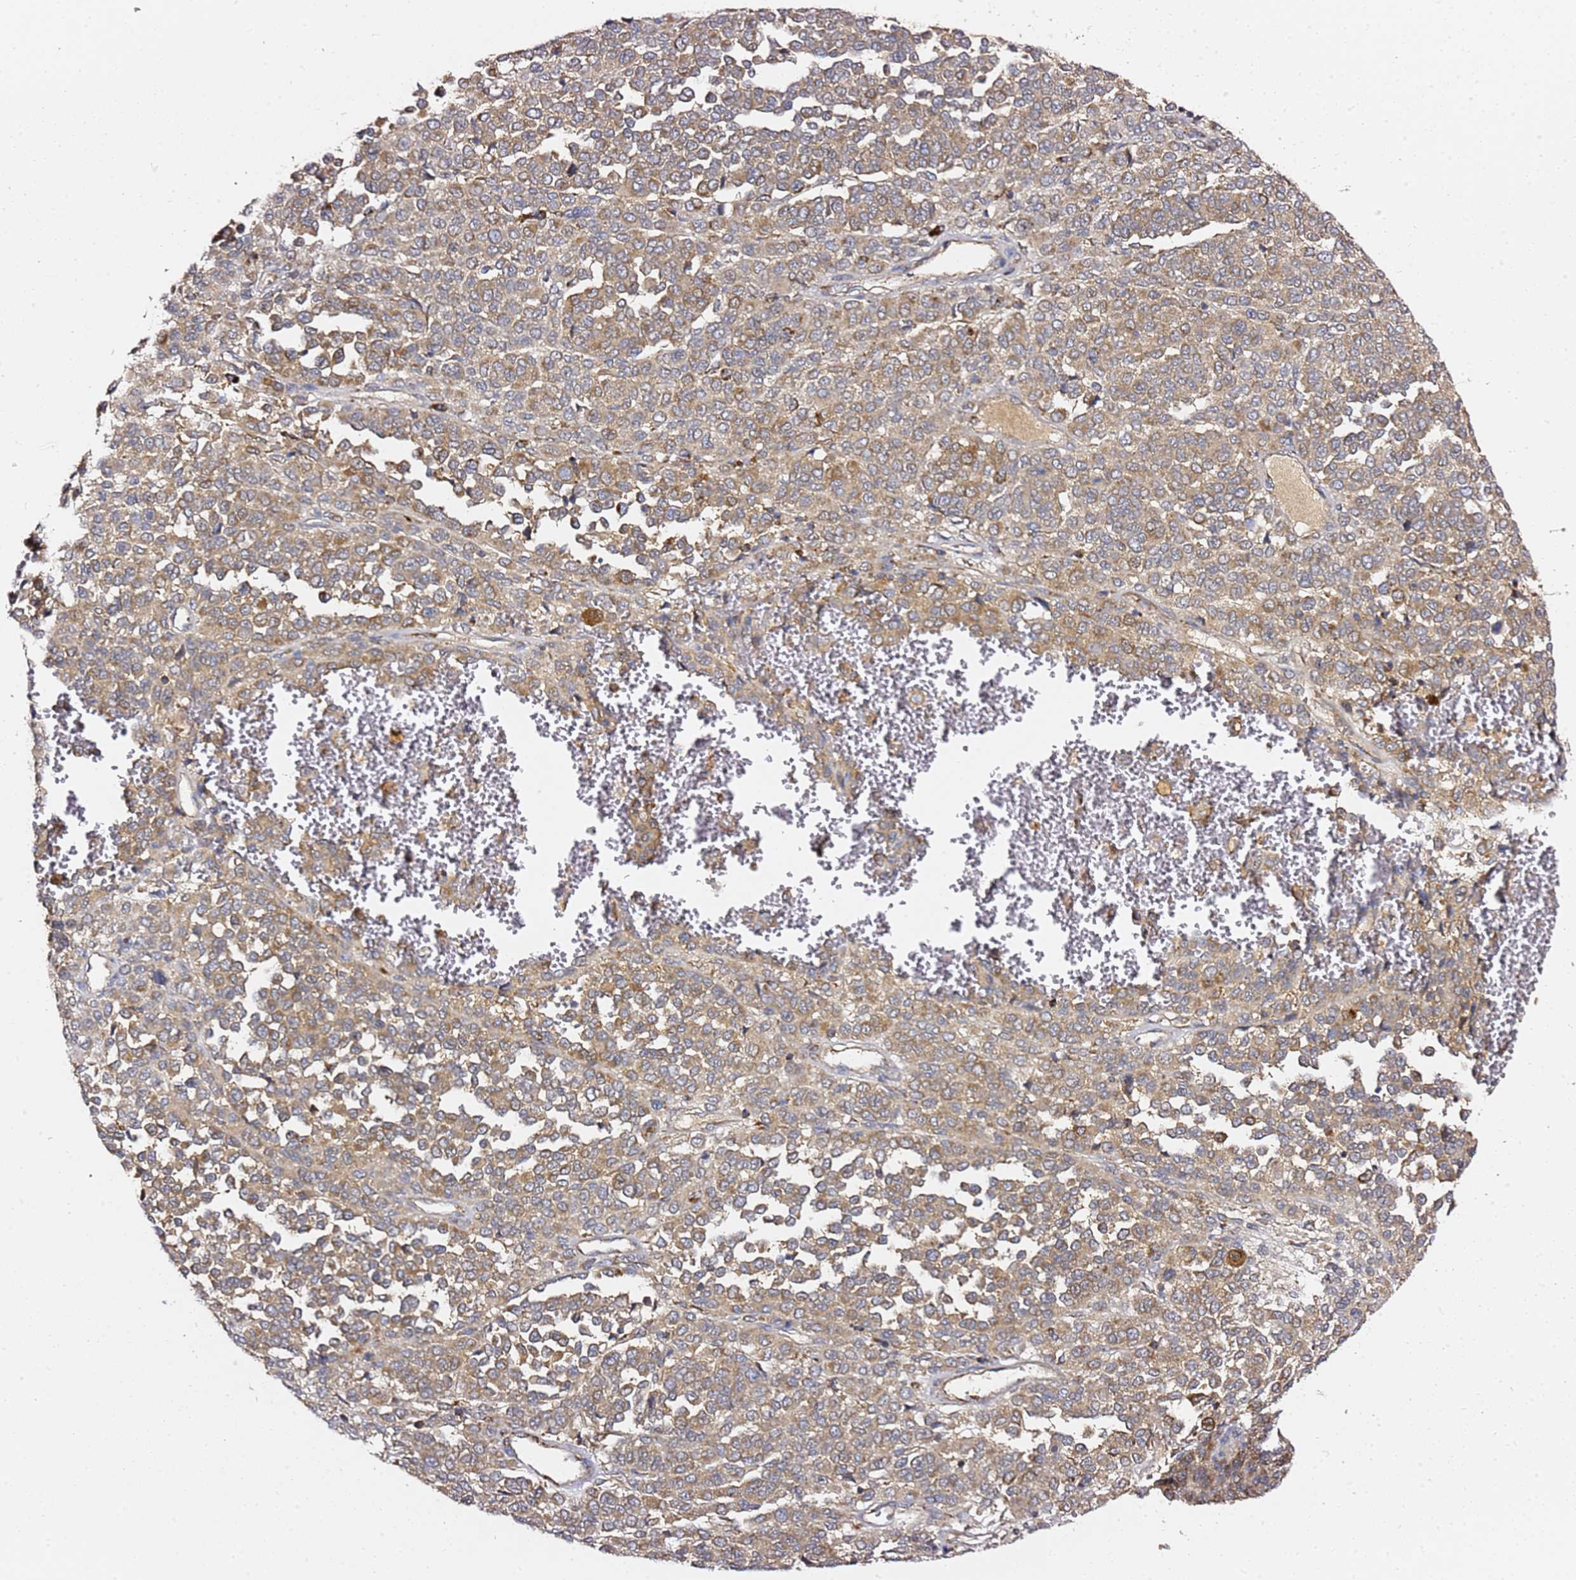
{"staining": {"intensity": "moderate", "quantity": ">75%", "location": "cytoplasmic/membranous"}, "tissue": "melanoma", "cell_type": "Tumor cells", "image_type": "cancer", "snomed": [{"axis": "morphology", "description": "Malignant melanoma, Metastatic site"}, {"axis": "topography", "description": "Pancreas"}], "caption": "Immunohistochemistry micrograph of neoplastic tissue: malignant melanoma (metastatic site) stained using IHC reveals medium levels of moderate protein expression localized specifically in the cytoplasmic/membranous of tumor cells, appearing as a cytoplasmic/membranous brown color.", "gene": "C19orf12", "patient": {"sex": "female", "age": 30}}